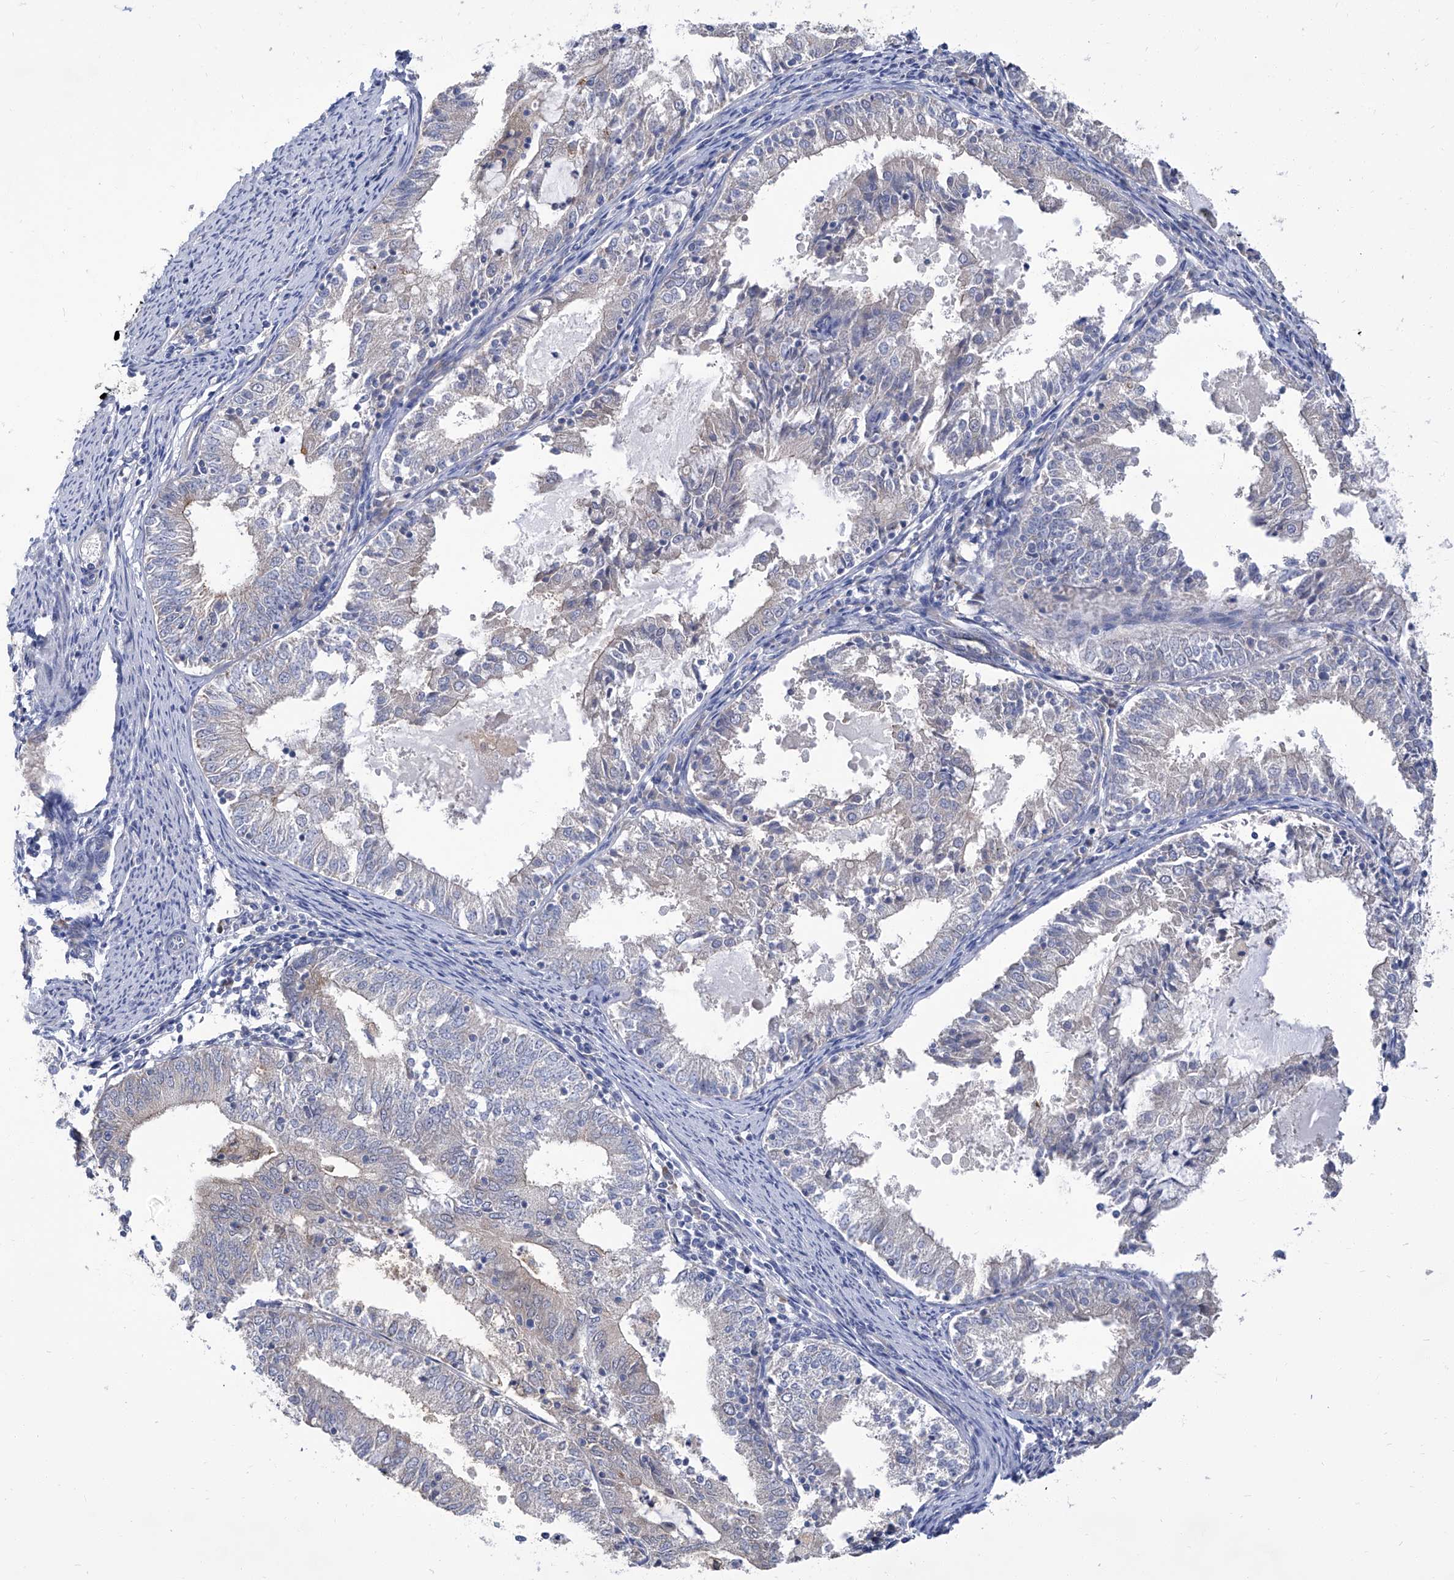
{"staining": {"intensity": "negative", "quantity": "none", "location": "none"}, "tissue": "endometrial cancer", "cell_type": "Tumor cells", "image_type": "cancer", "snomed": [{"axis": "morphology", "description": "Adenocarcinoma, NOS"}, {"axis": "topography", "description": "Endometrium"}], "caption": "This is an immunohistochemistry (IHC) image of endometrial cancer (adenocarcinoma). There is no expression in tumor cells.", "gene": "PARD3", "patient": {"sex": "female", "age": 57}}